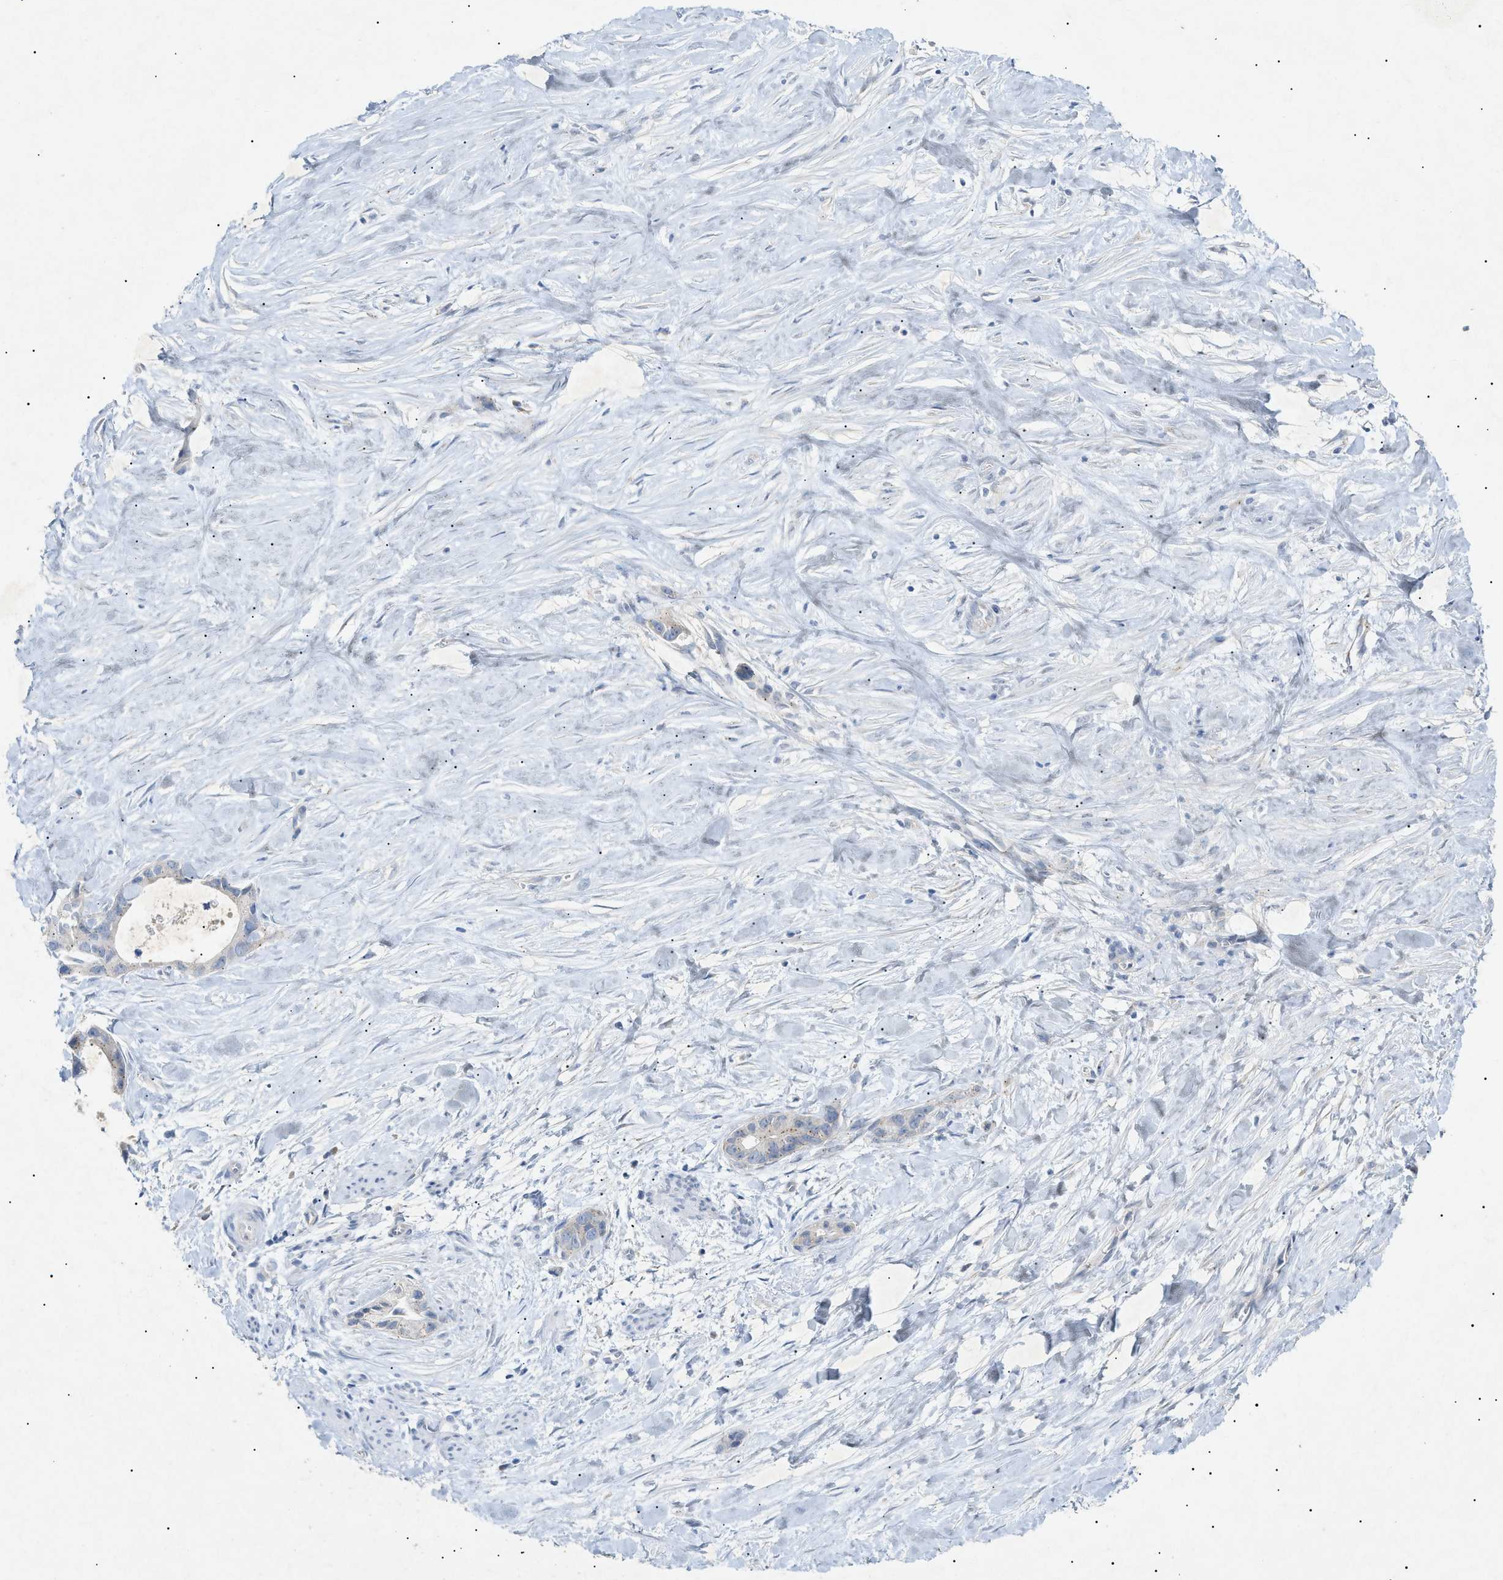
{"staining": {"intensity": "weak", "quantity": "<25%", "location": "cytoplasmic/membranous"}, "tissue": "liver cancer", "cell_type": "Tumor cells", "image_type": "cancer", "snomed": [{"axis": "morphology", "description": "Cholangiocarcinoma"}, {"axis": "topography", "description": "Liver"}], "caption": "Histopathology image shows no significant protein positivity in tumor cells of liver cholangiocarcinoma.", "gene": "SLC25A31", "patient": {"sex": "female", "age": 55}}